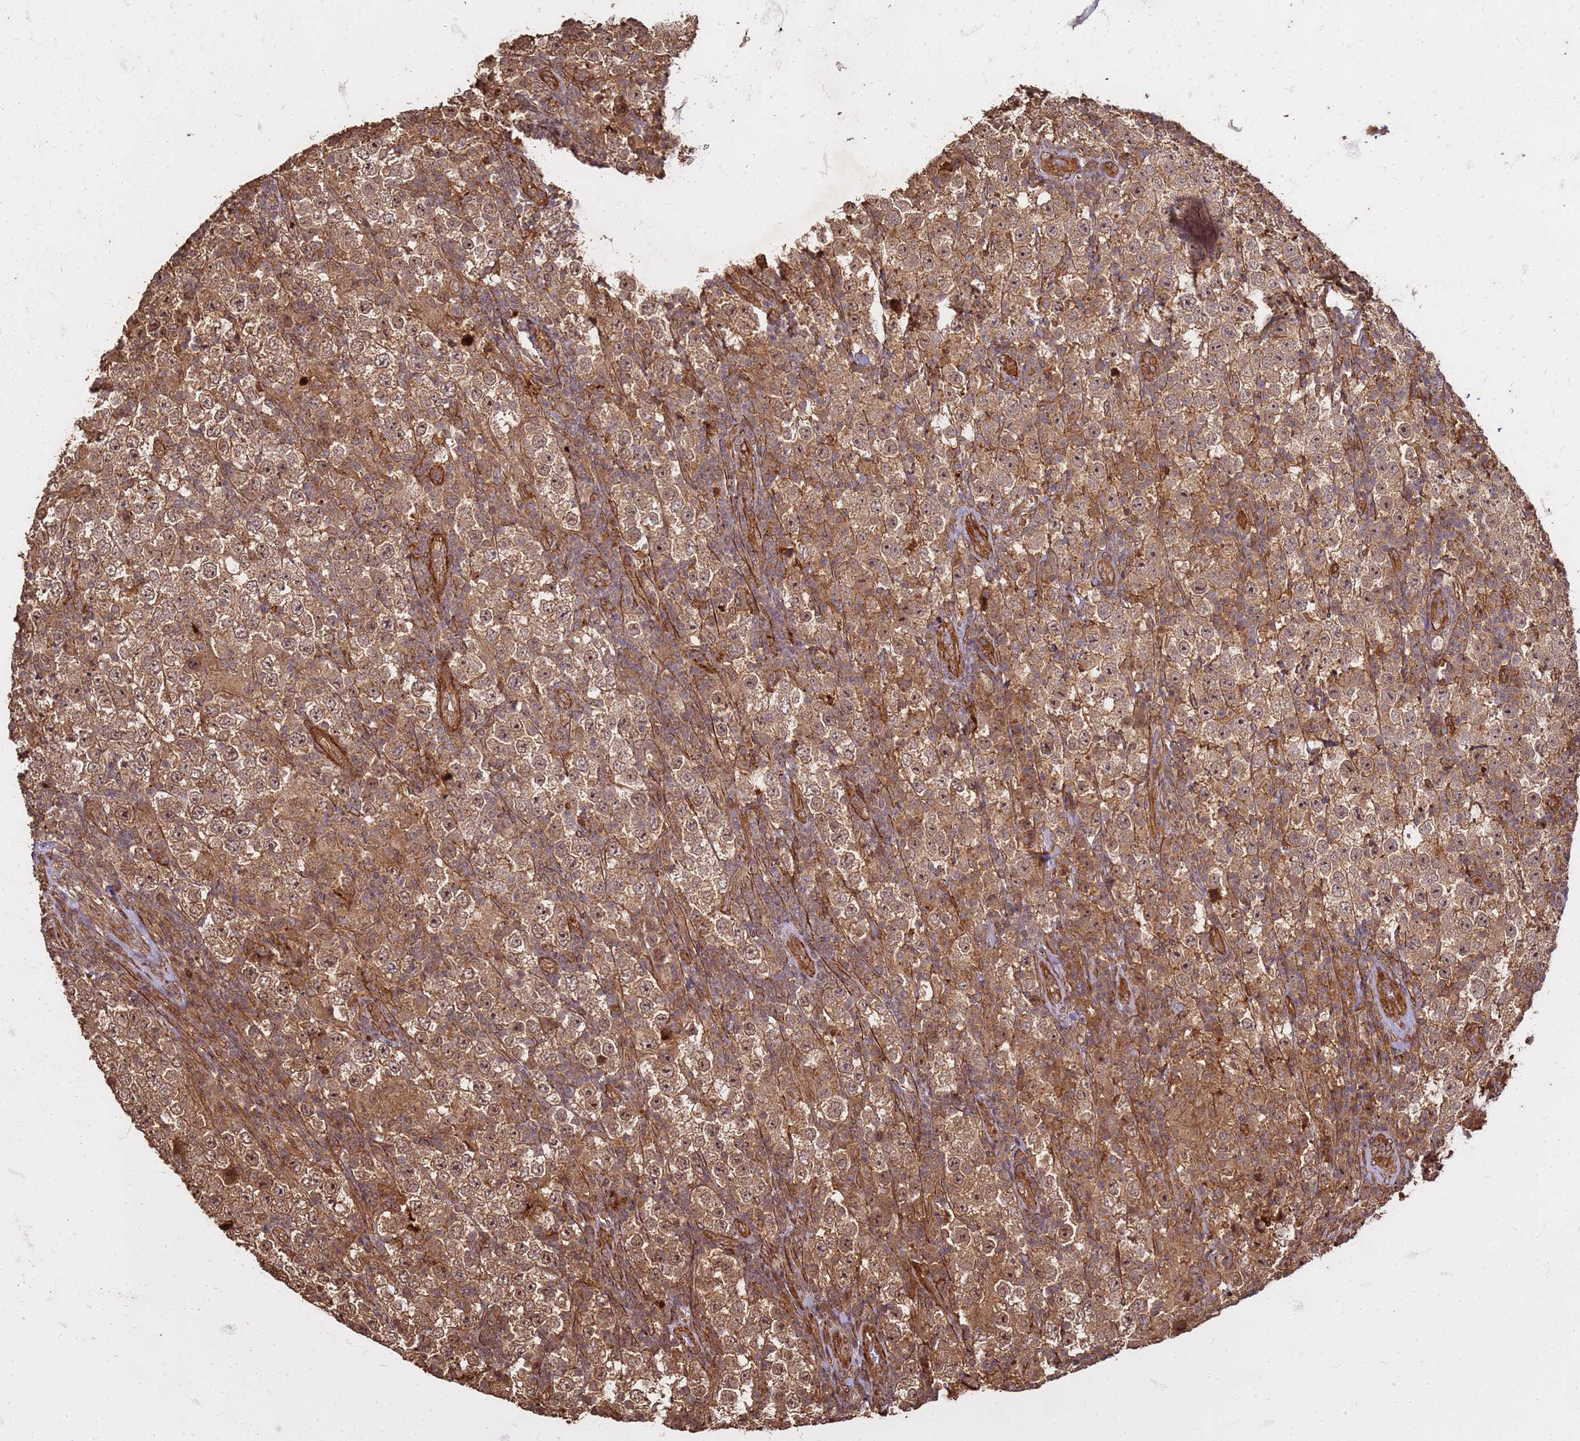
{"staining": {"intensity": "moderate", "quantity": ">75%", "location": "cytoplasmic/membranous,nuclear"}, "tissue": "testis cancer", "cell_type": "Tumor cells", "image_type": "cancer", "snomed": [{"axis": "morphology", "description": "Normal tissue, NOS"}, {"axis": "morphology", "description": "Urothelial carcinoma, High grade"}, {"axis": "morphology", "description": "Seminoma, NOS"}, {"axis": "morphology", "description": "Carcinoma, Embryonal, NOS"}, {"axis": "topography", "description": "Urinary bladder"}, {"axis": "topography", "description": "Testis"}], "caption": "Protein analysis of testis embryonal carcinoma tissue demonstrates moderate cytoplasmic/membranous and nuclear expression in about >75% of tumor cells.", "gene": "KIF26A", "patient": {"sex": "male", "age": 41}}